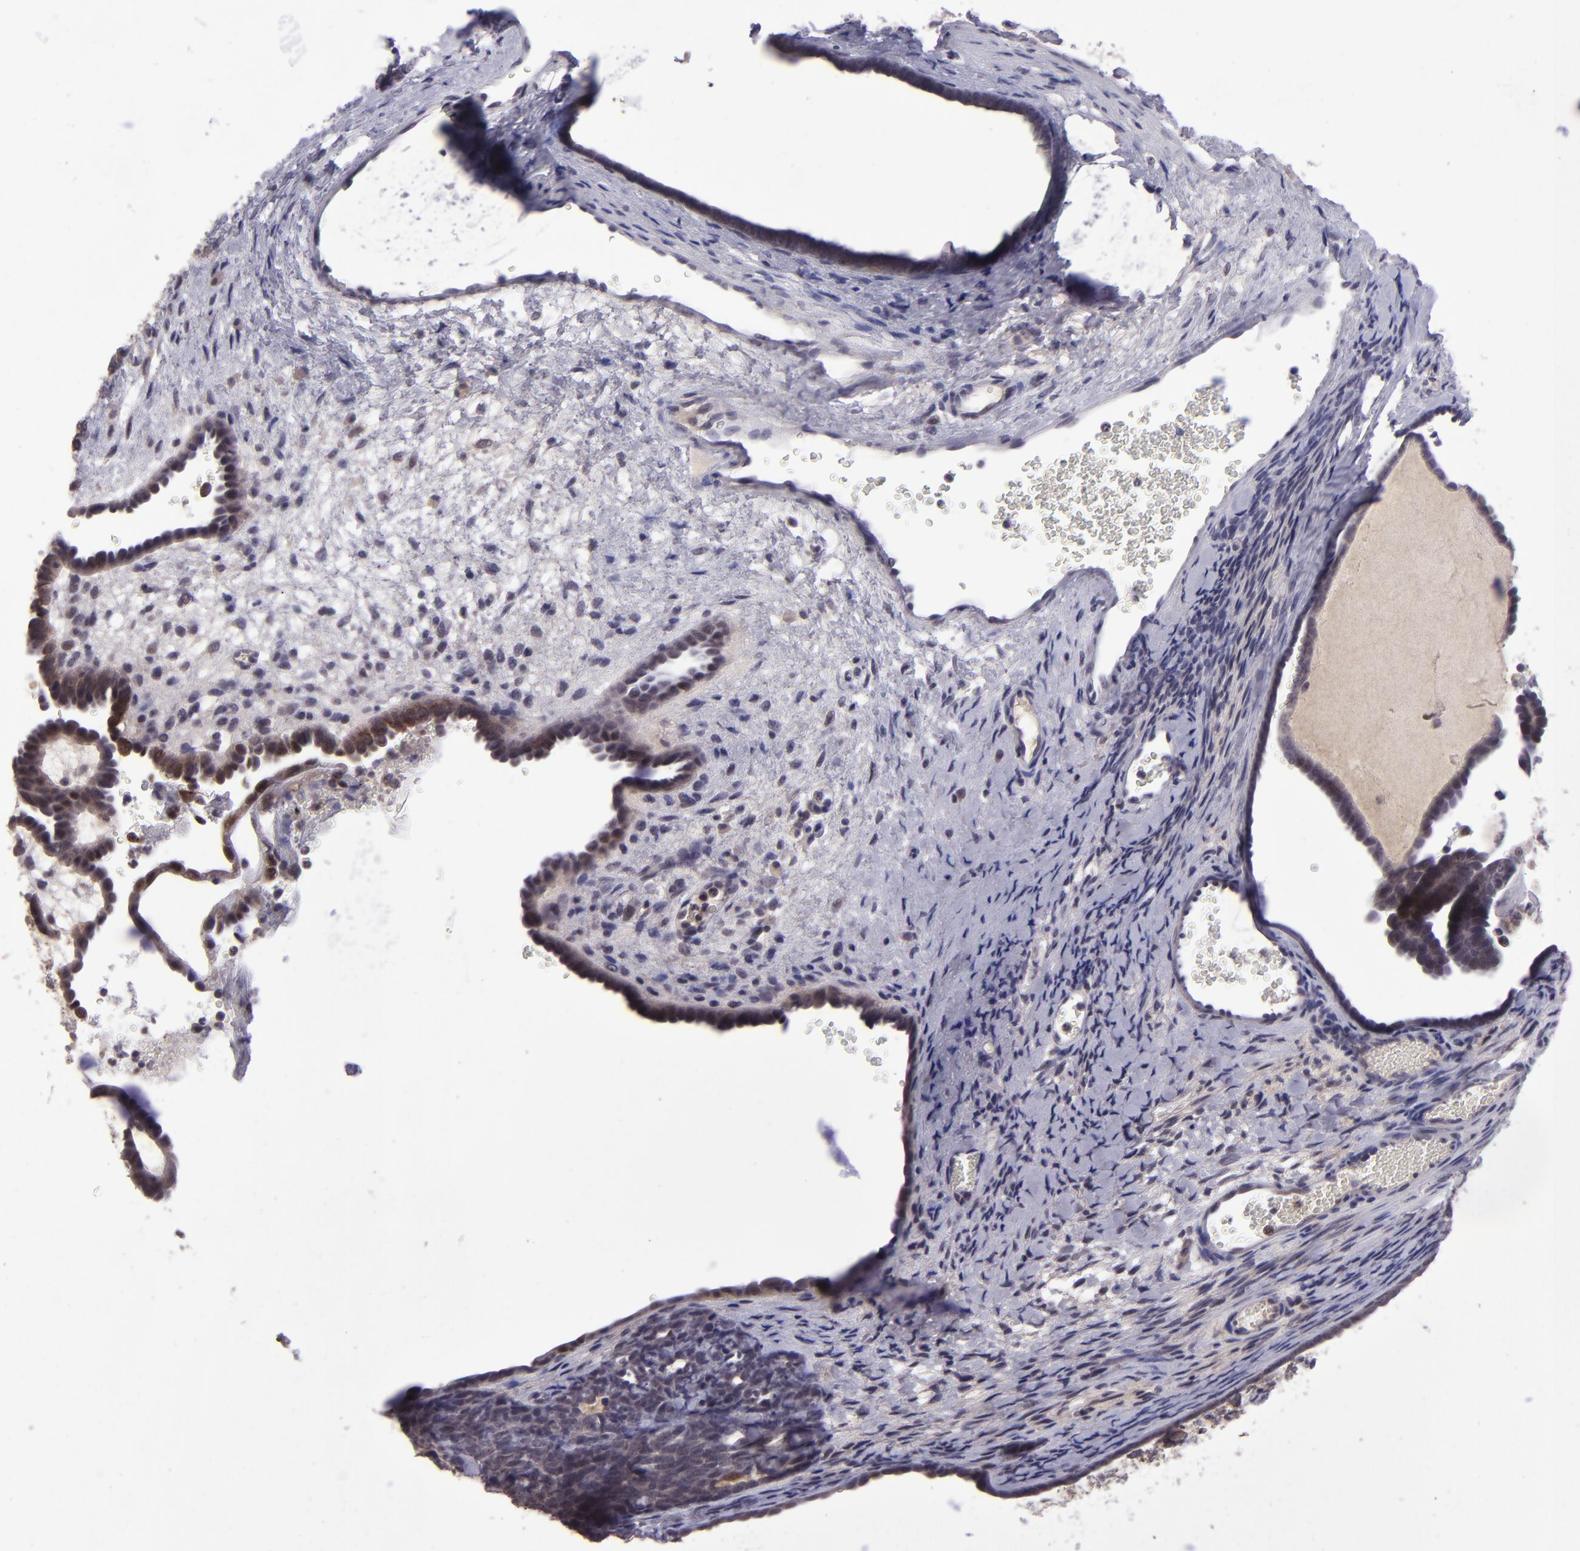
{"staining": {"intensity": "weak", "quantity": ">75%", "location": "cytoplasmic/membranous,nuclear"}, "tissue": "endometrial cancer", "cell_type": "Tumor cells", "image_type": "cancer", "snomed": [{"axis": "morphology", "description": "Neoplasm, malignant, NOS"}, {"axis": "topography", "description": "Endometrium"}], "caption": "Immunohistochemistry staining of endometrial cancer, which displays low levels of weak cytoplasmic/membranous and nuclear expression in about >75% of tumor cells indicating weak cytoplasmic/membranous and nuclear protein expression. The staining was performed using DAB (brown) for protein detection and nuclei were counterstained in hematoxylin (blue).", "gene": "PCNX4", "patient": {"sex": "female", "age": 74}}